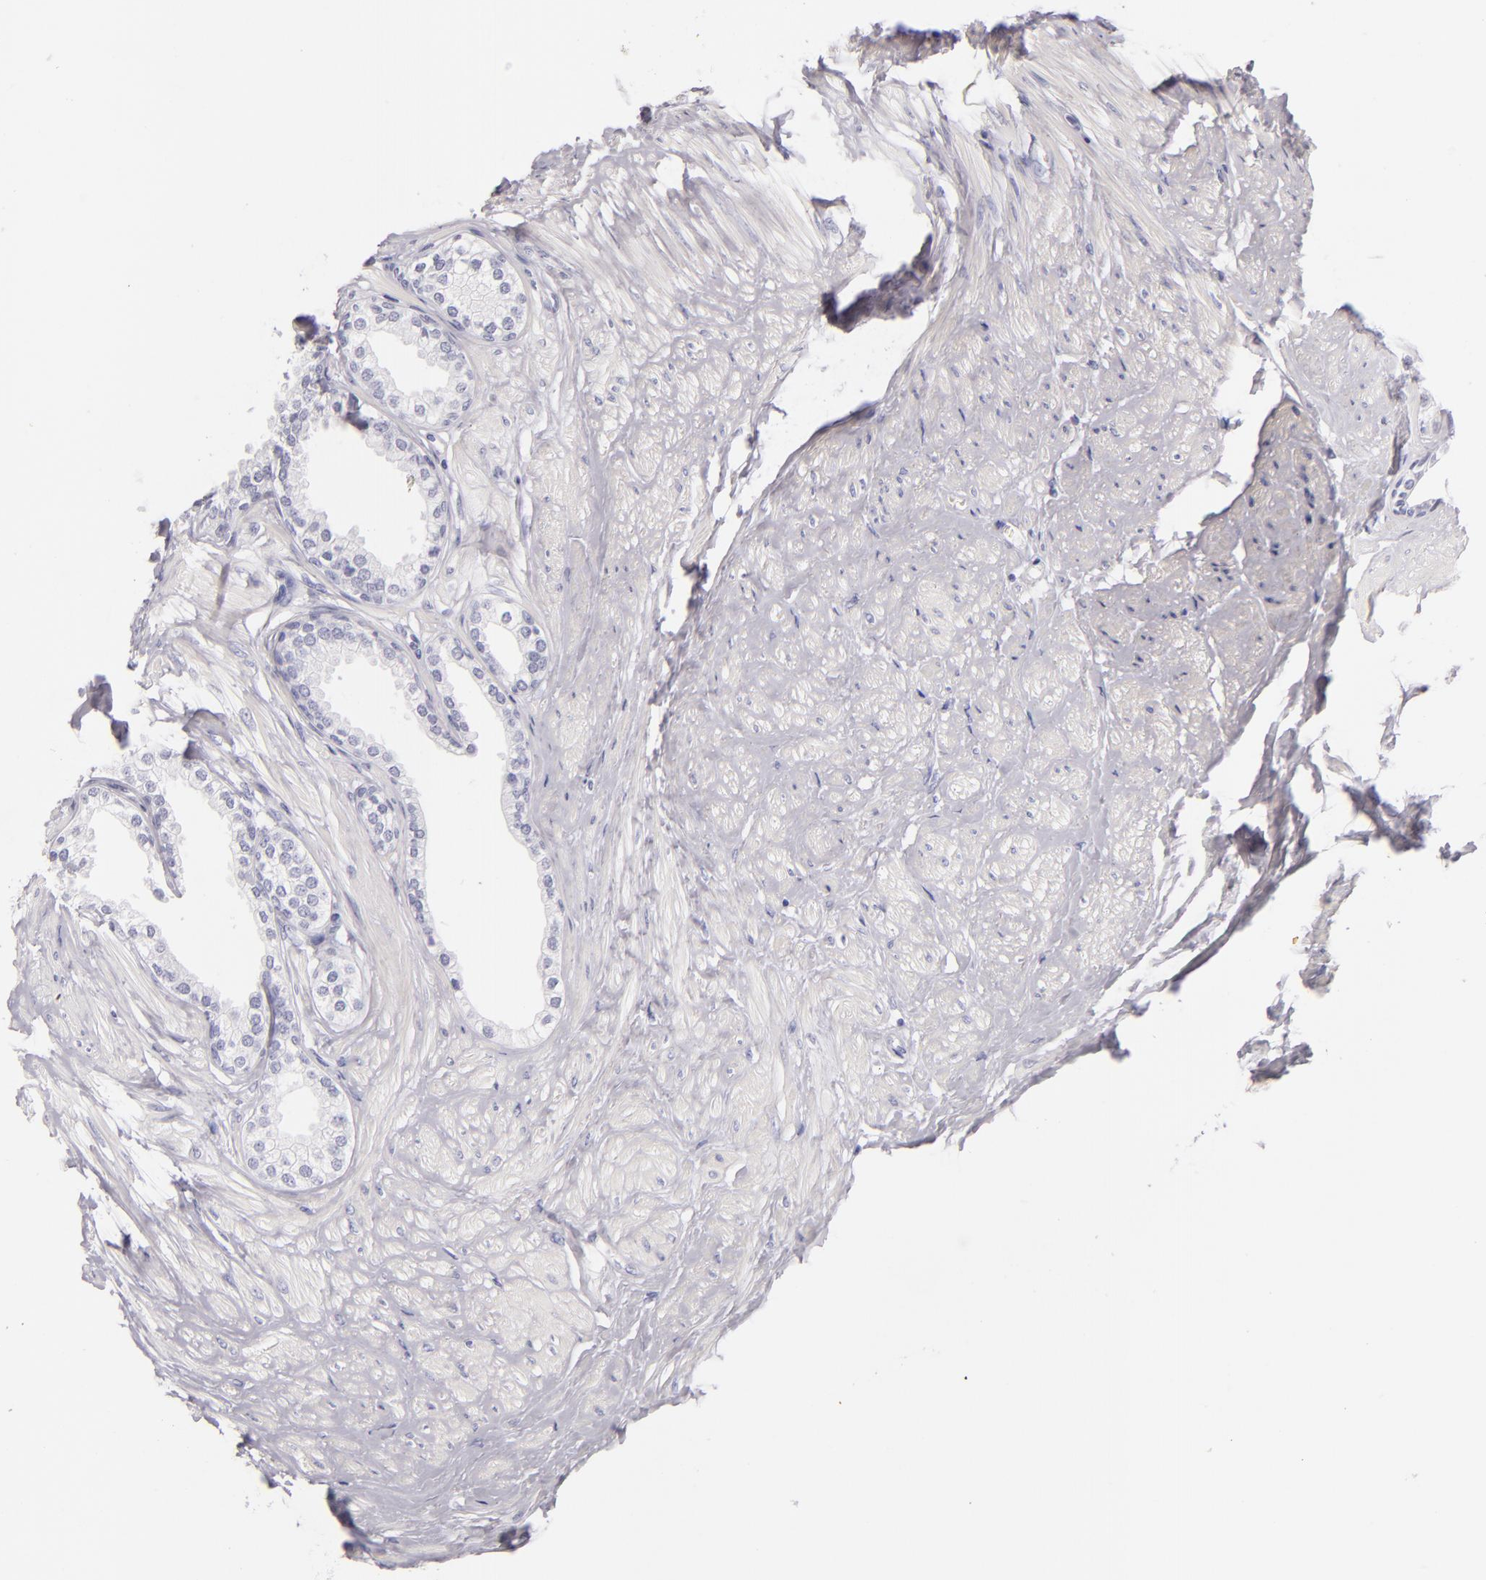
{"staining": {"intensity": "negative", "quantity": "none", "location": "none"}, "tissue": "prostate", "cell_type": "Glandular cells", "image_type": "normal", "snomed": [{"axis": "morphology", "description": "Normal tissue, NOS"}, {"axis": "topography", "description": "Prostate"}], "caption": "The micrograph displays no staining of glandular cells in normal prostate. Brightfield microscopy of immunohistochemistry stained with DAB (brown) and hematoxylin (blue), captured at high magnification.", "gene": "FABP1", "patient": {"sex": "male", "age": 64}}